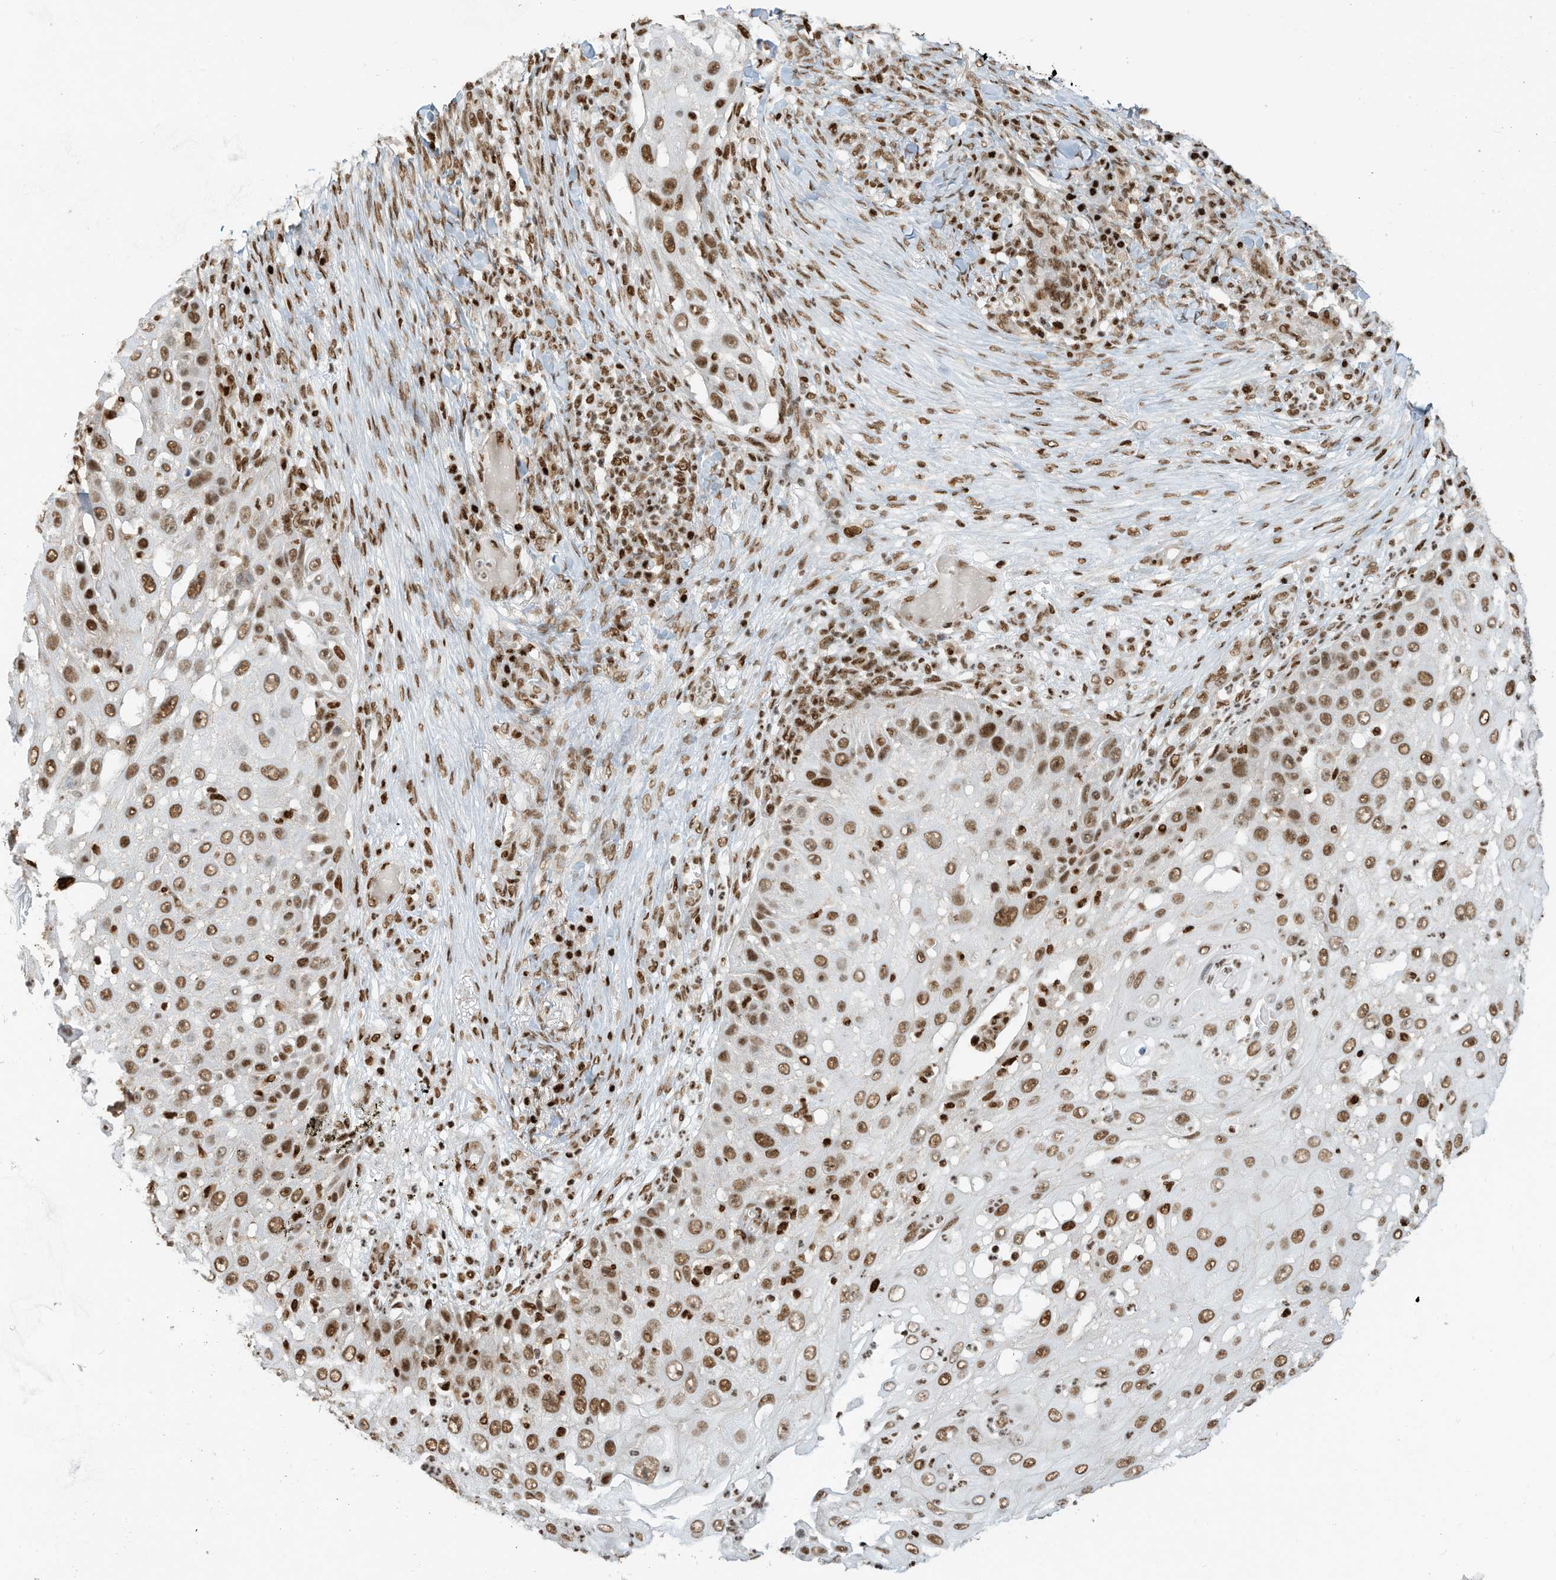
{"staining": {"intensity": "moderate", "quantity": ">75%", "location": "nuclear"}, "tissue": "skin cancer", "cell_type": "Tumor cells", "image_type": "cancer", "snomed": [{"axis": "morphology", "description": "Squamous cell carcinoma, NOS"}, {"axis": "topography", "description": "Skin"}], "caption": "IHC (DAB) staining of human skin cancer displays moderate nuclear protein staining in about >75% of tumor cells.", "gene": "SAMD15", "patient": {"sex": "female", "age": 44}}